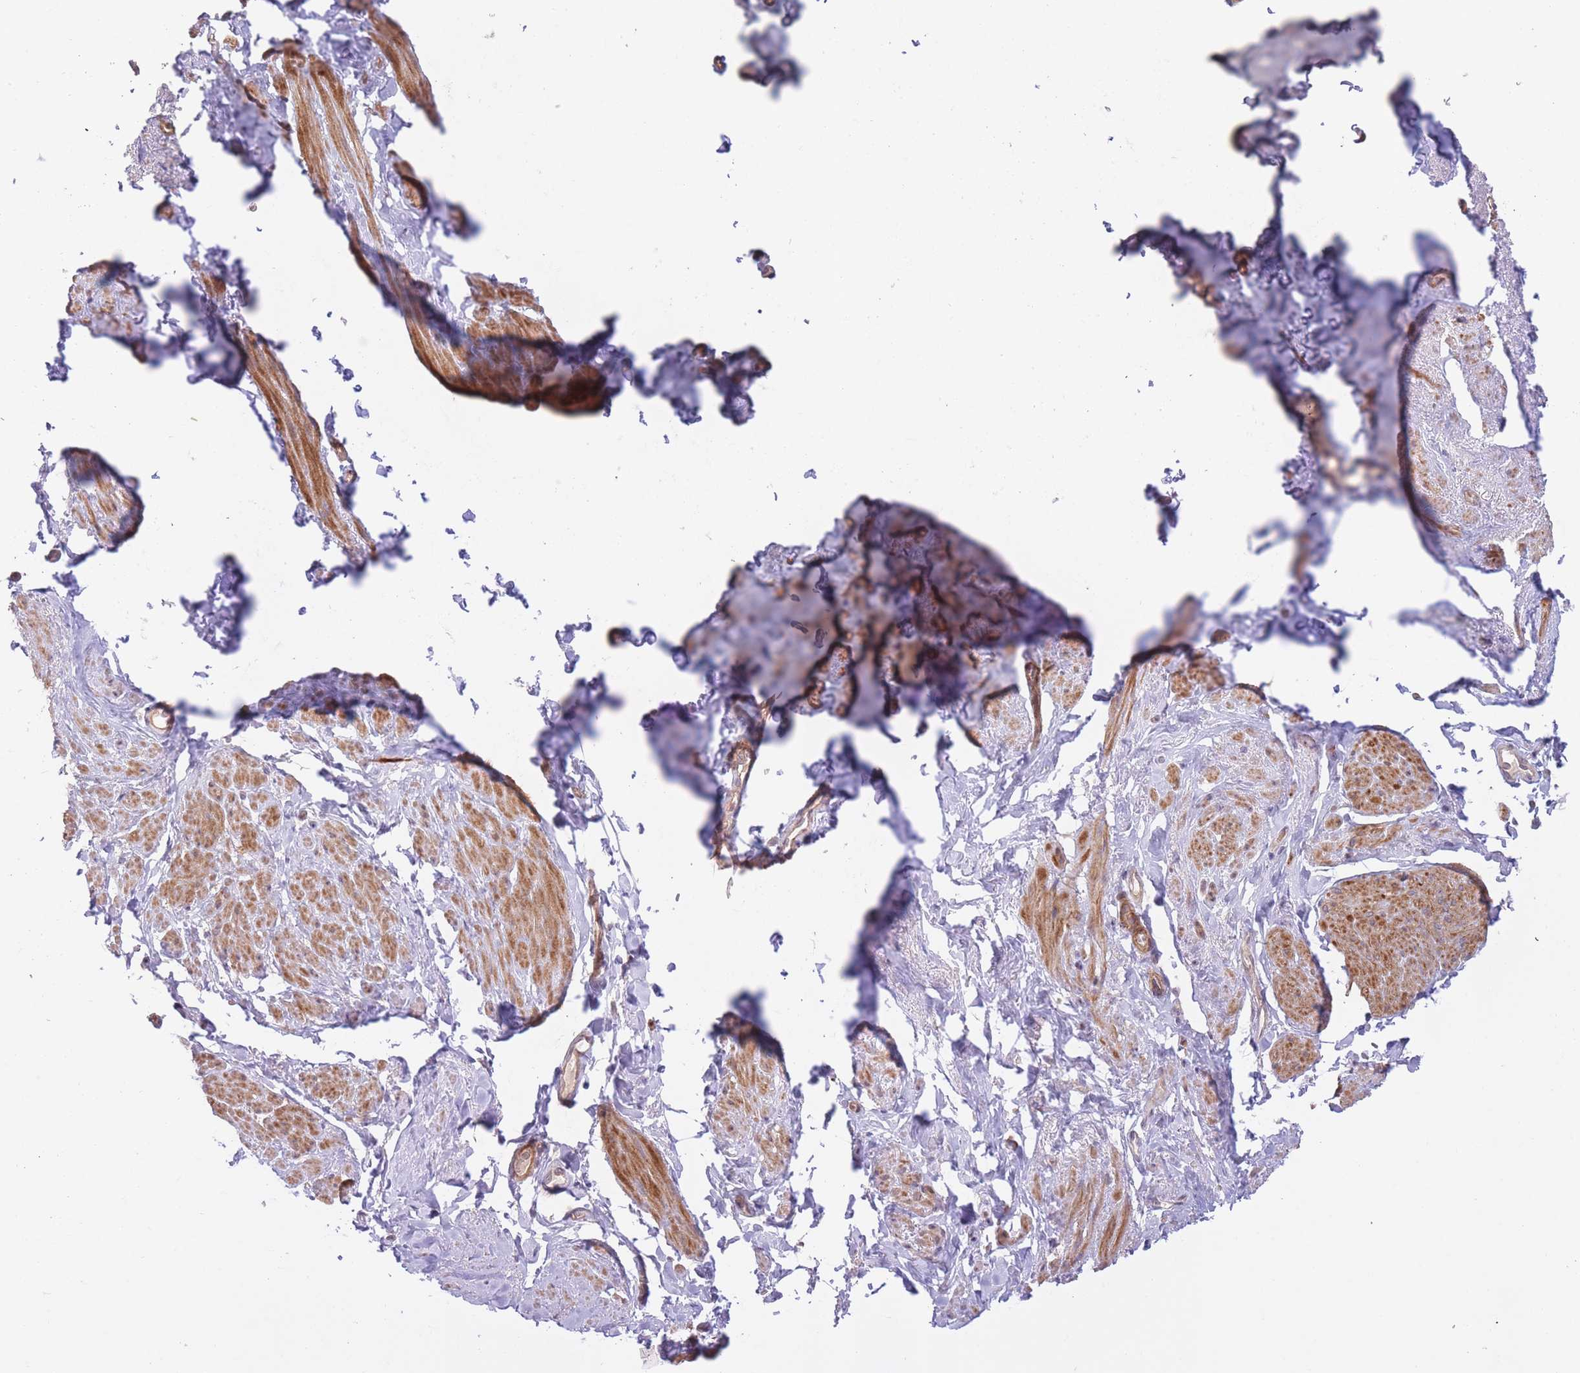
{"staining": {"intensity": "moderate", "quantity": "25%-75%", "location": "cytoplasmic/membranous"}, "tissue": "smooth muscle", "cell_type": "Smooth muscle cells", "image_type": "normal", "snomed": [{"axis": "morphology", "description": "Normal tissue, NOS"}, {"axis": "topography", "description": "Smooth muscle"}, {"axis": "topography", "description": "Peripheral nerve tissue"}], "caption": "Approximately 25%-75% of smooth muscle cells in unremarkable human smooth muscle demonstrate moderate cytoplasmic/membranous protein staining as visualized by brown immunohistochemical staining.", "gene": "FUT3", "patient": {"sex": "male", "age": 69}}